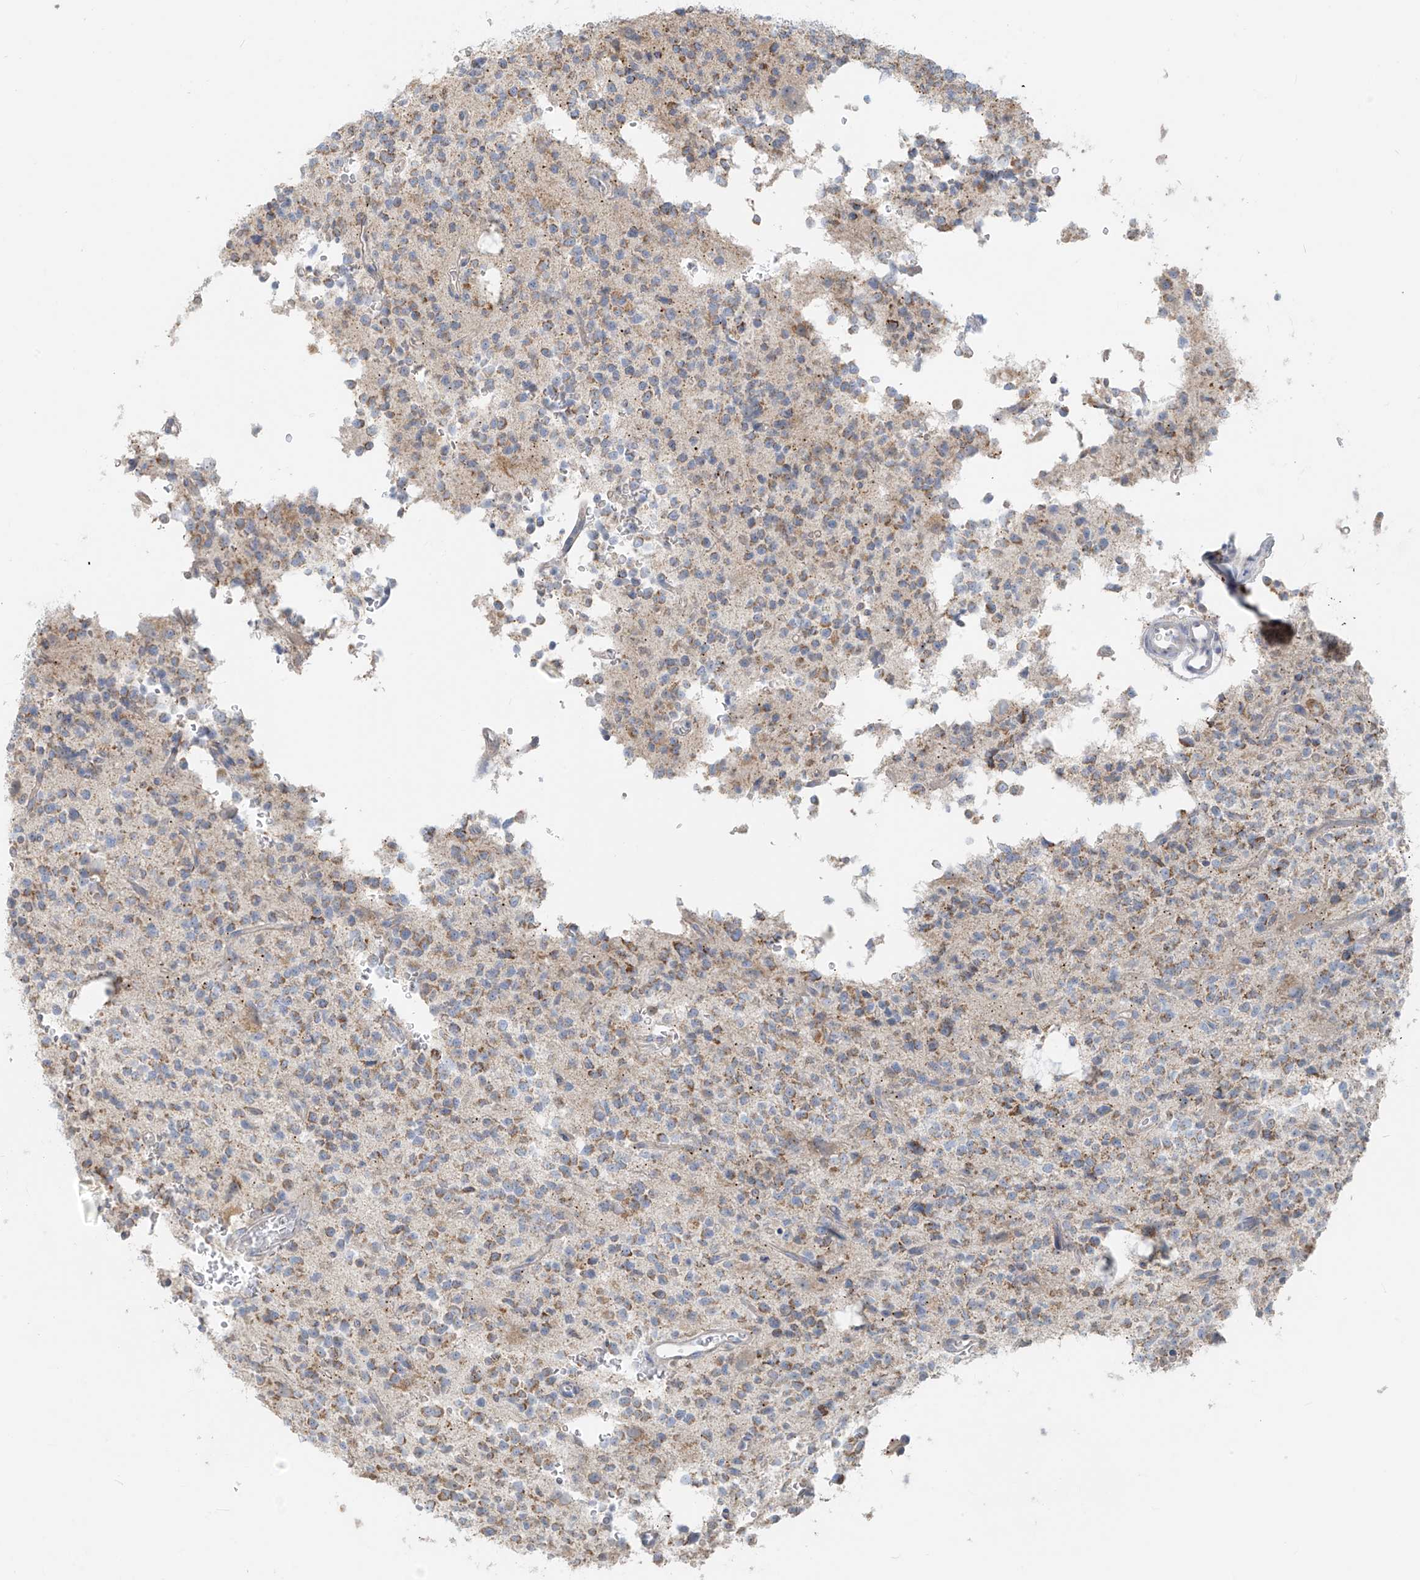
{"staining": {"intensity": "moderate", "quantity": "<25%", "location": "cytoplasmic/membranous"}, "tissue": "glioma", "cell_type": "Tumor cells", "image_type": "cancer", "snomed": [{"axis": "morphology", "description": "Glioma, malignant, High grade"}, {"axis": "topography", "description": "Brain"}], "caption": "The histopathology image shows staining of glioma, revealing moderate cytoplasmic/membranous protein staining (brown color) within tumor cells. The staining was performed using DAB to visualize the protein expression in brown, while the nuclei were stained in blue with hematoxylin (Magnification: 20x).", "gene": "UST", "patient": {"sex": "female", "age": 62}}